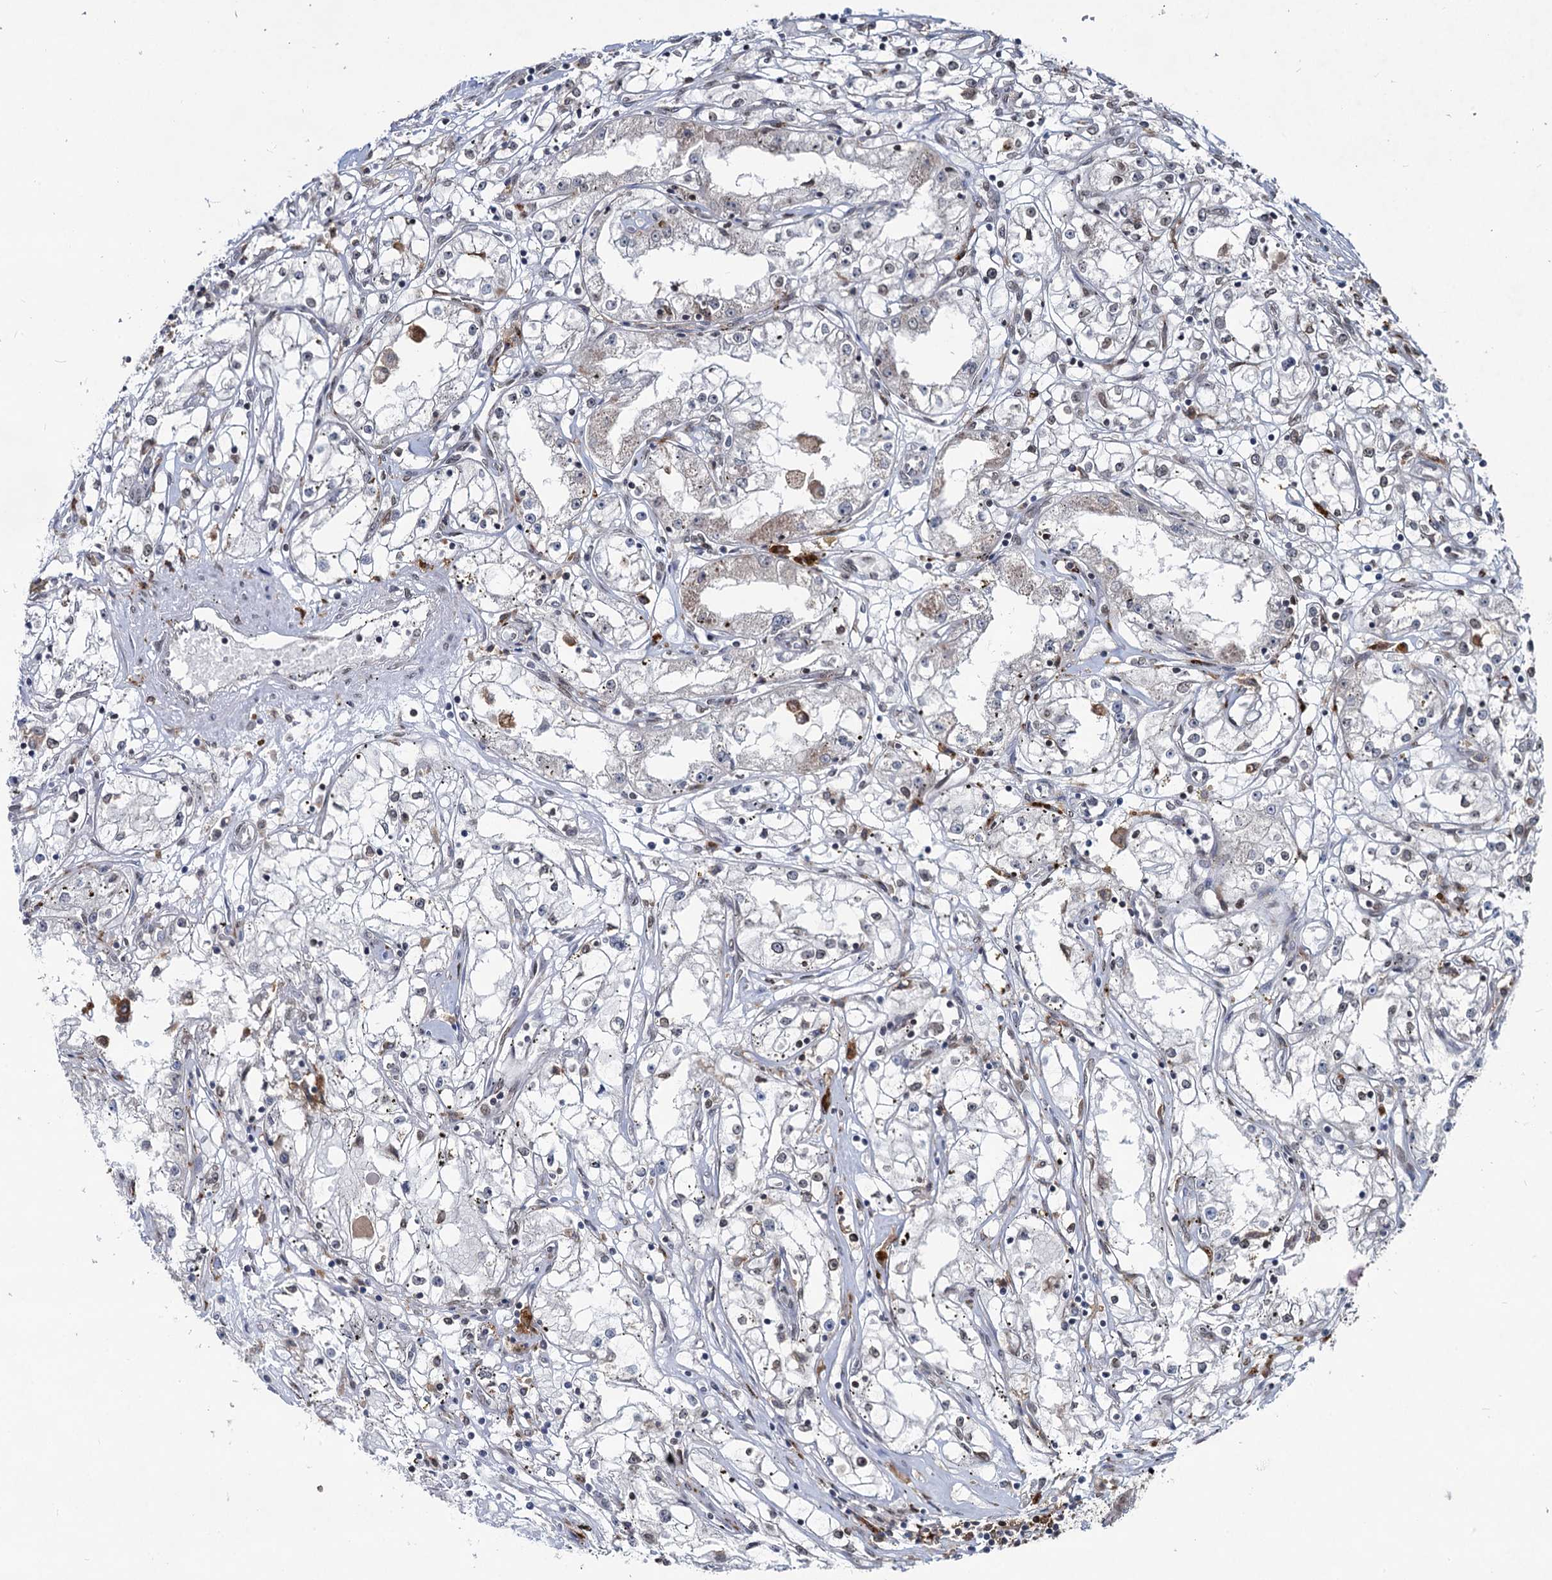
{"staining": {"intensity": "negative", "quantity": "none", "location": "none"}, "tissue": "renal cancer", "cell_type": "Tumor cells", "image_type": "cancer", "snomed": [{"axis": "morphology", "description": "Adenocarcinoma, NOS"}, {"axis": "topography", "description": "Kidney"}], "caption": "A photomicrograph of human adenocarcinoma (renal) is negative for staining in tumor cells.", "gene": "RNF6", "patient": {"sex": "male", "age": 56}}